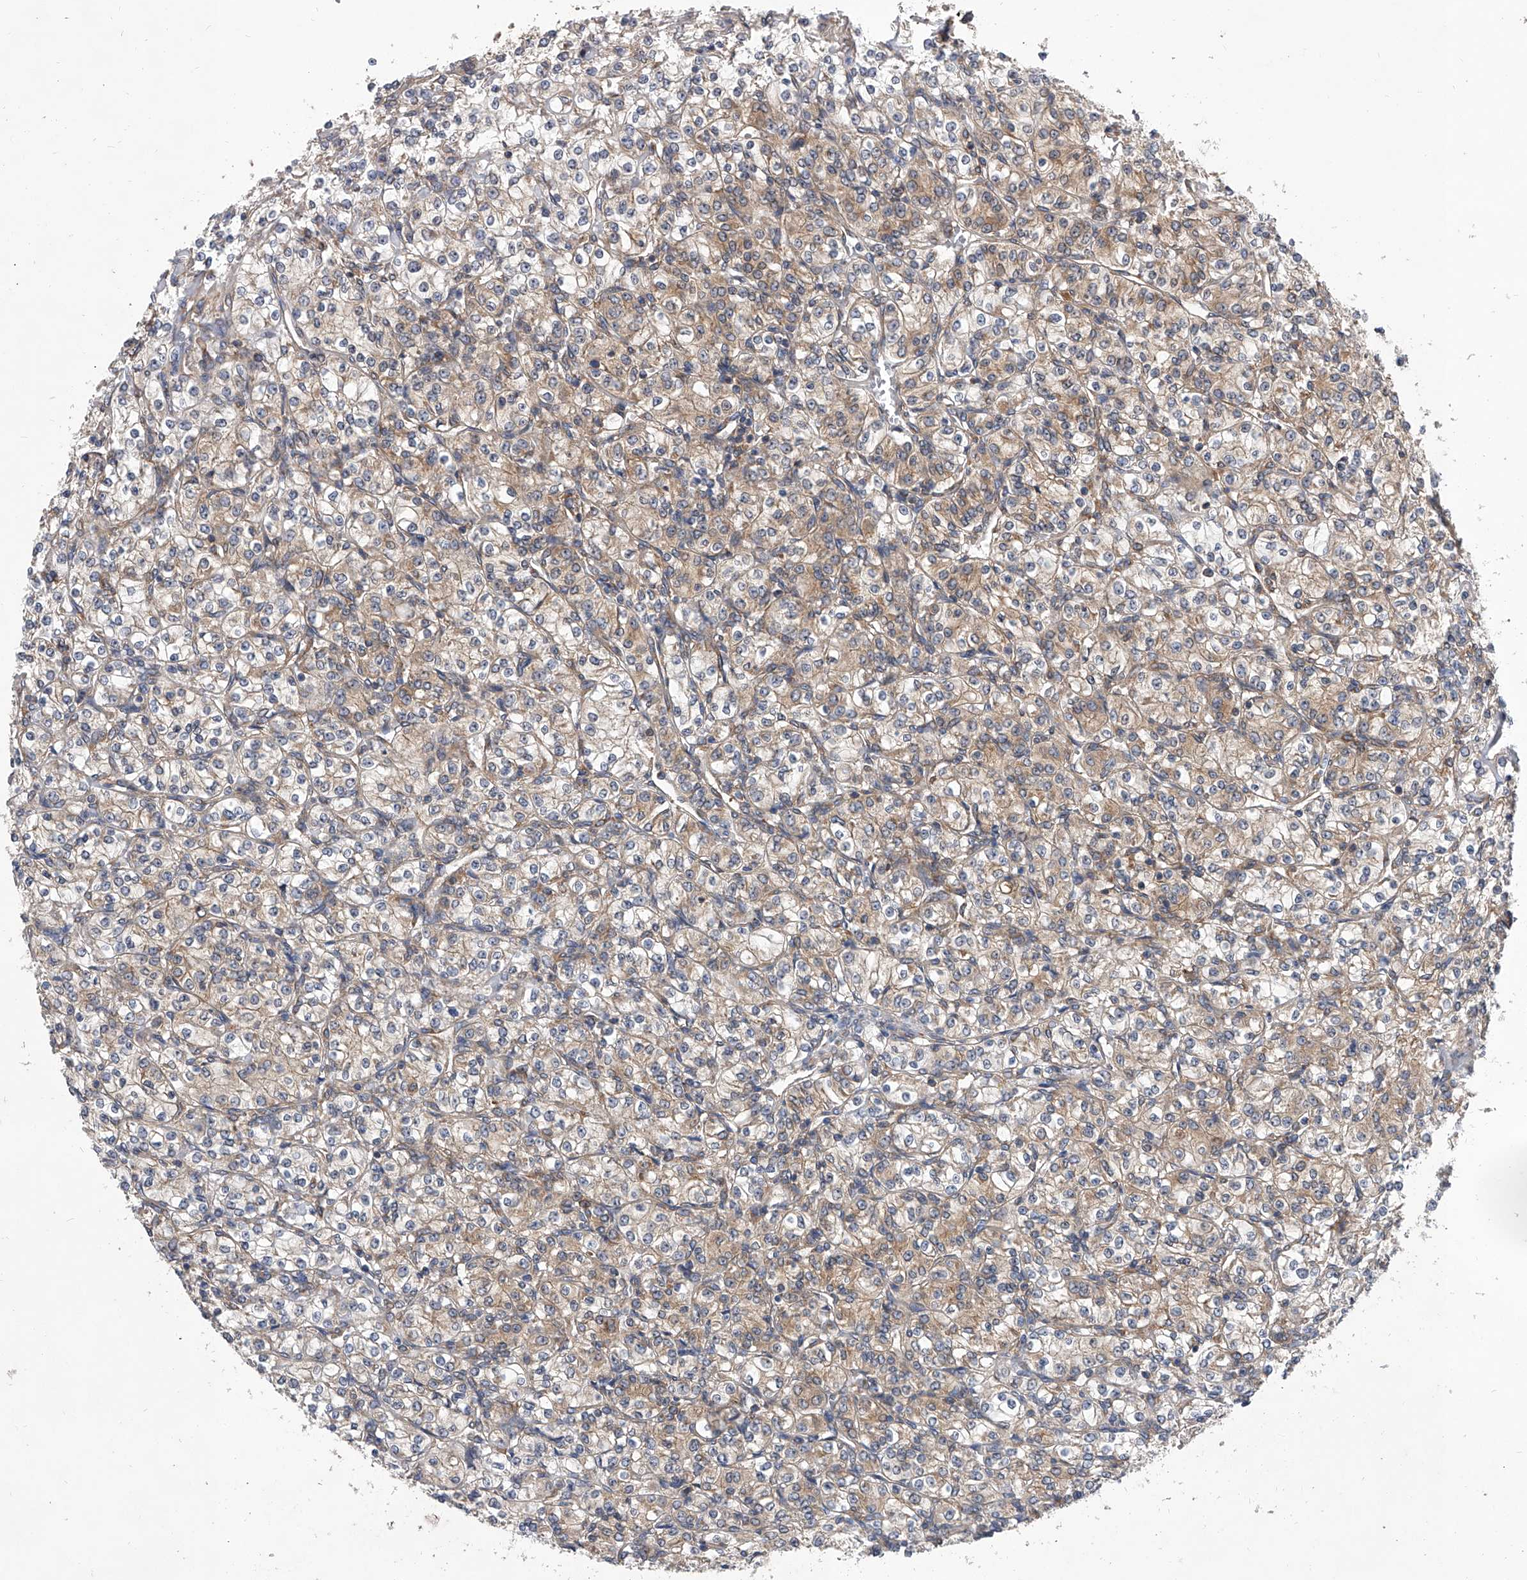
{"staining": {"intensity": "weak", "quantity": ">75%", "location": "cytoplasmic/membranous"}, "tissue": "renal cancer", "cell_type": "Tumor cells", "image_type": "cancer", "snomed": [{"axis": "morphology", "description": "Adenocarcinoma, NOS"}, {"axis": "topography", "description": "Kidney"}], "caption": "Immunohistochemistry (IHC) (DAB) staining of human renal adenocarcinoma shows weak cytoplasmic/membranous protein expression in about >75% of tumor cells.", "gene": "CFAP410", "patient": {"sex": "male", "age": 77}}